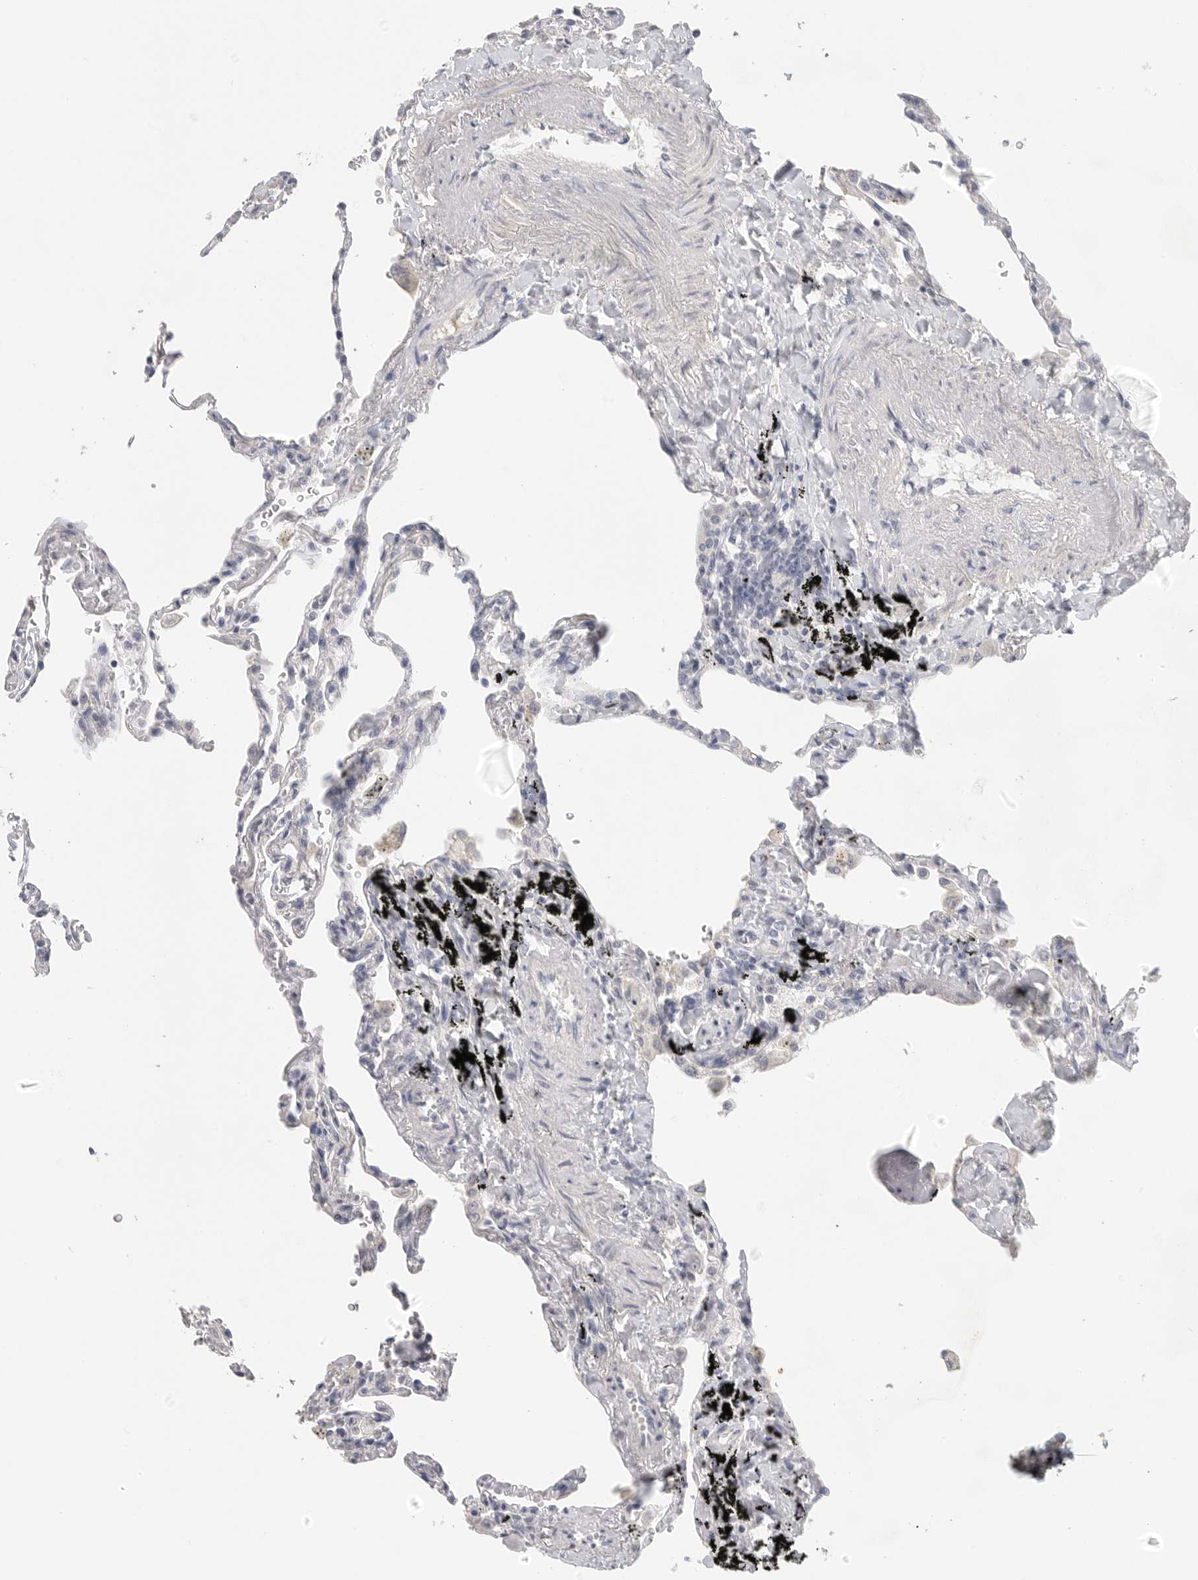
{"staining": {"intensity": "negative", "quantity": "none", "location": "none"}, "tissue": "lung", "cell_type": "Alveolar cells", "image_type": "normal", "snomed": [{"axis": "morphology", "description": "Normal tissue, NOS"}, {"axis": "topography", "description": "Lung"}], "caption": "Immunohistochemistry of normal lung demonstrates no positivity in alveolar cells.", "gene": "FBN2", "patient": {"sex": "male", "age": 59}}